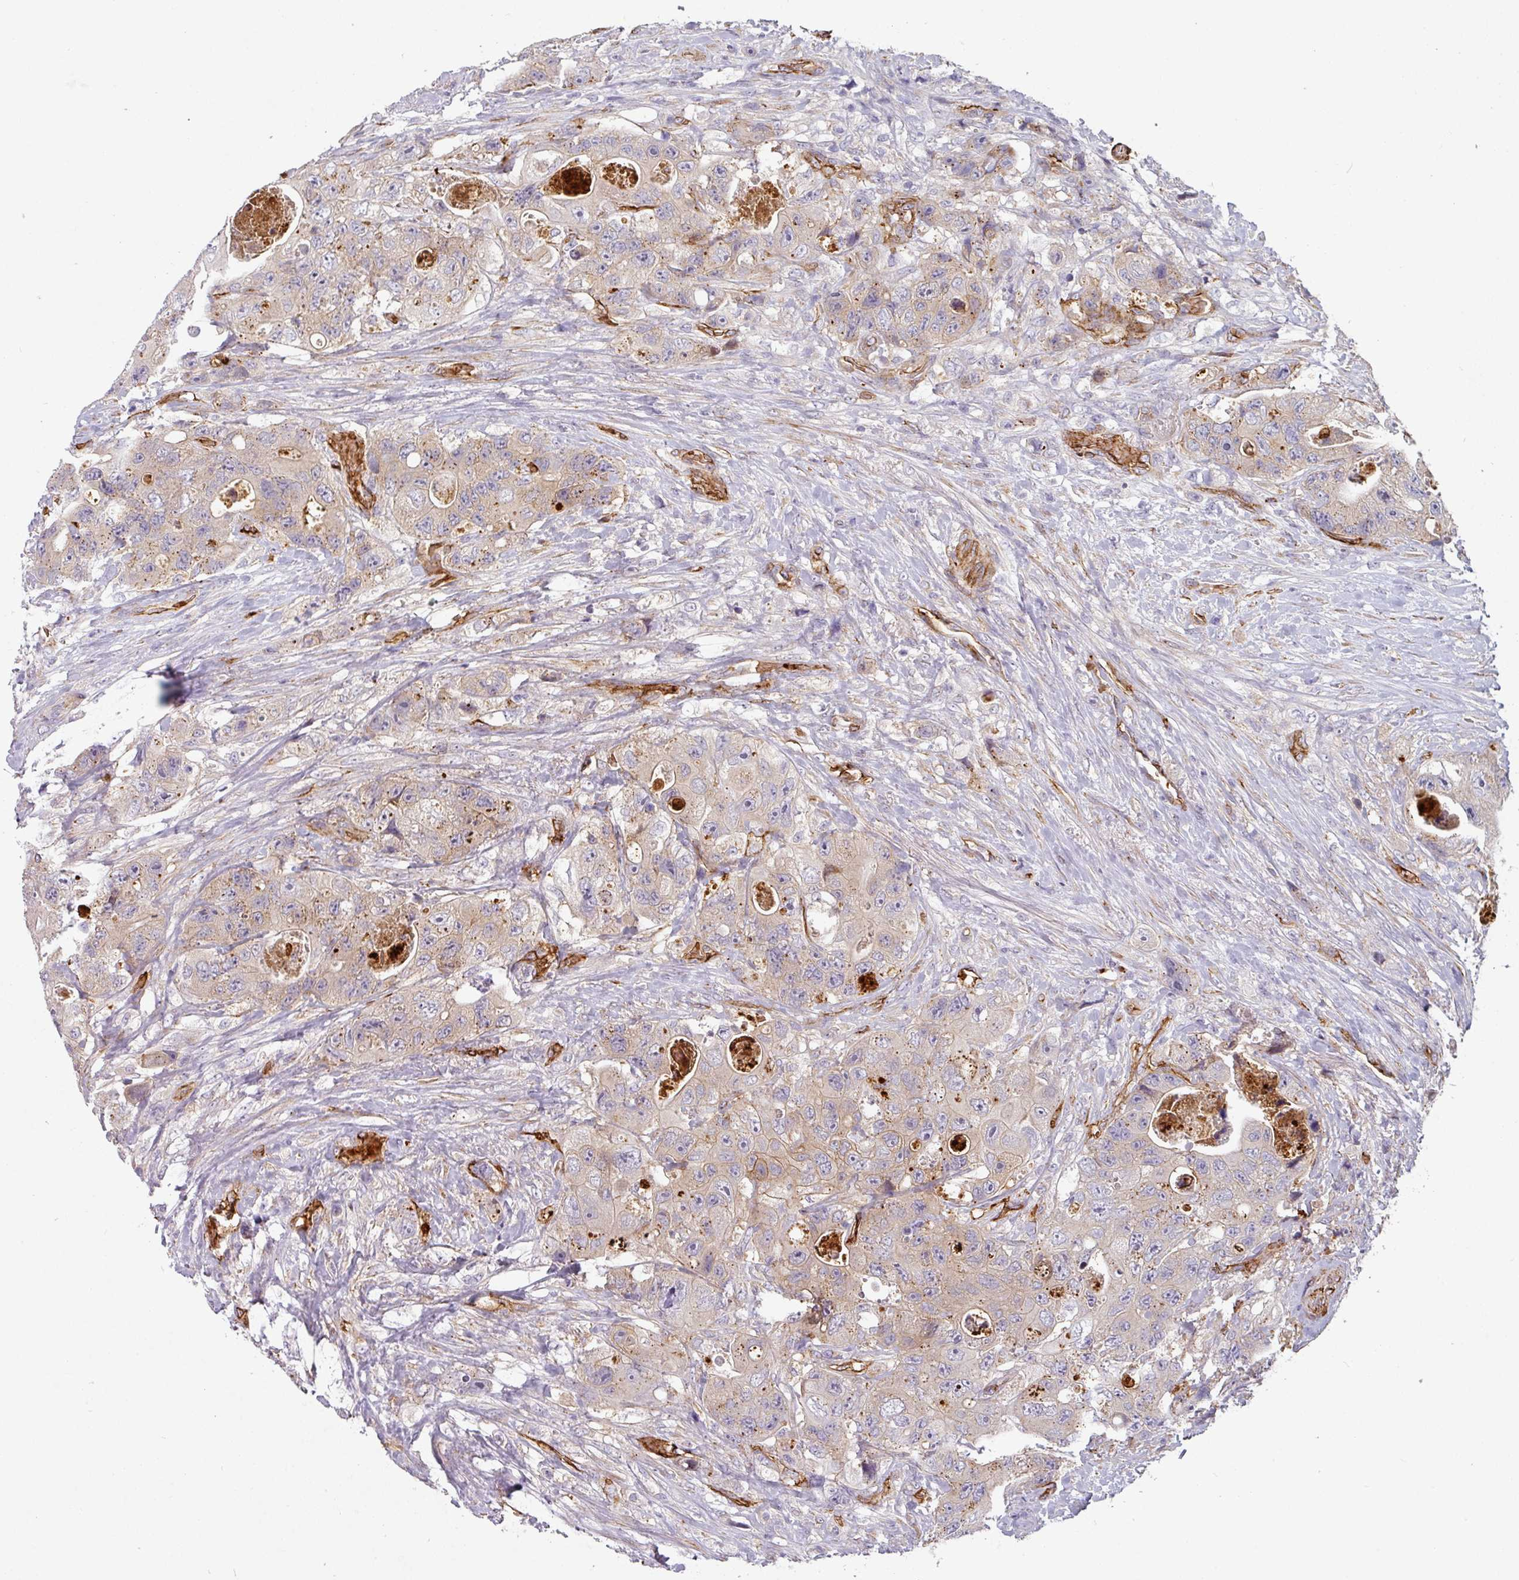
{"staining": {"intensity": "moderate", "quantity": "<25%", "location": "cytoplasmic/membranous"}, "tissue": "colorectal cancer", "cell_type": "Tumor cells", "image_type": "cancer", "snomed": [{"axis": "morphology", "description": "Adenocarcinoma, NOS"}, {"axis": "topography", "description": "Colon"}], "caption": "Moderate cytoplasmic/membranous protein positivity is identified in approximately <25% of tumor cells in adenocarcinoma (colorectal). Immunohistochemistry stains the protein of interest in brown and the nuclei are stained blue.", "gene": "PRODH2", "patient": {"sex": "female", "age": 46}}